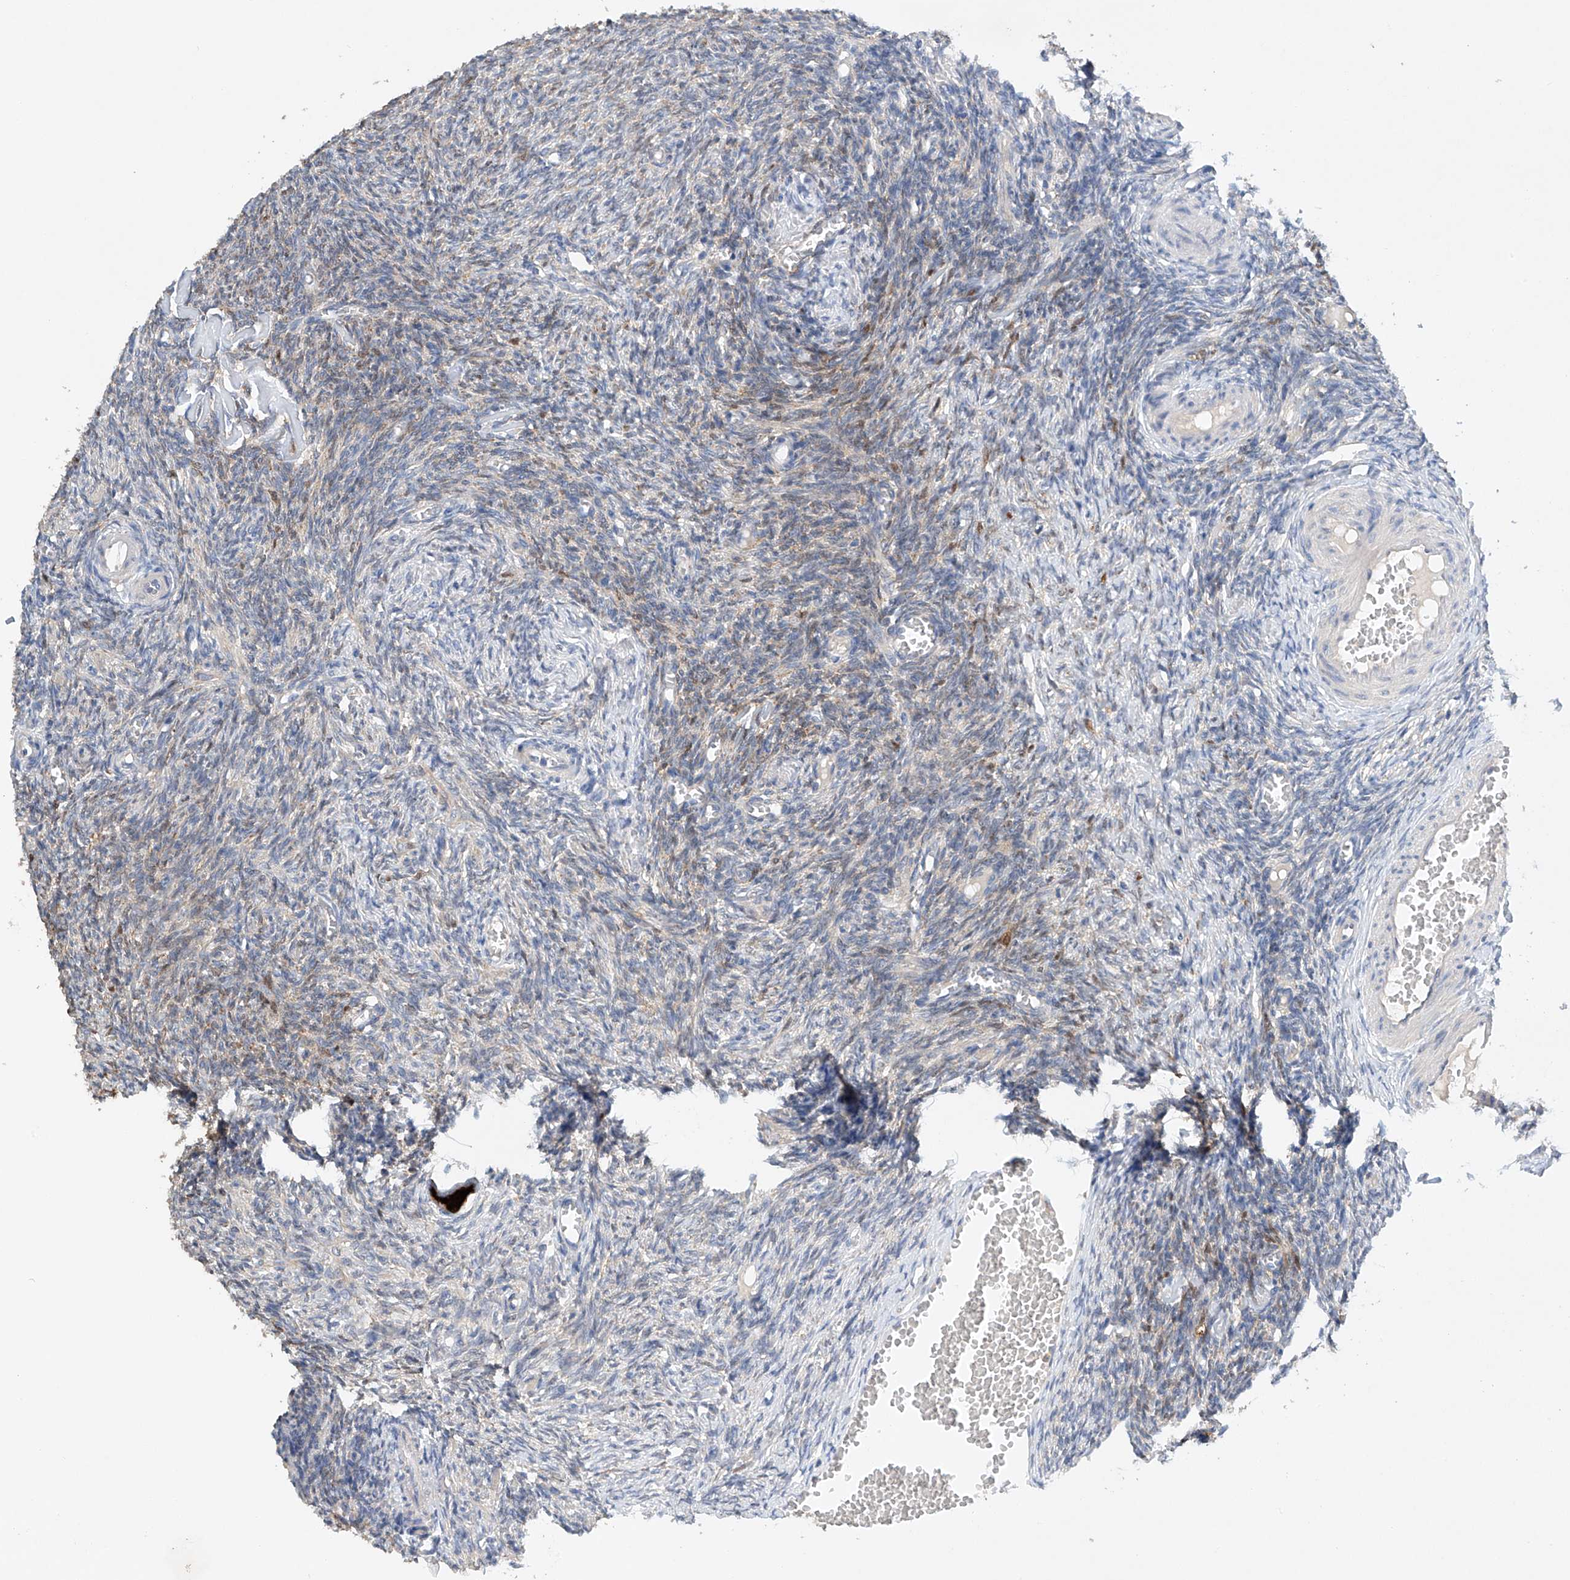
{"staining": {"intensity": "weak", "quantity": "<25%", "location": "cytoplasmic/membranous"}, "tissue": "ovary", "cell_type": "Ovarian stroma cells", "image_type": "normal", "snomed": [{"axis": "morphology", "description": "Normal tissue, NOS"}, {"axis": "topography", "description": "Ovary"}], "caption": "Ovary stained for a protein using immunohistochemistry displays no positivity ovarian stroma cells.", "gene": "GPC4", "patient": {"sex": "female", "age": 27}}